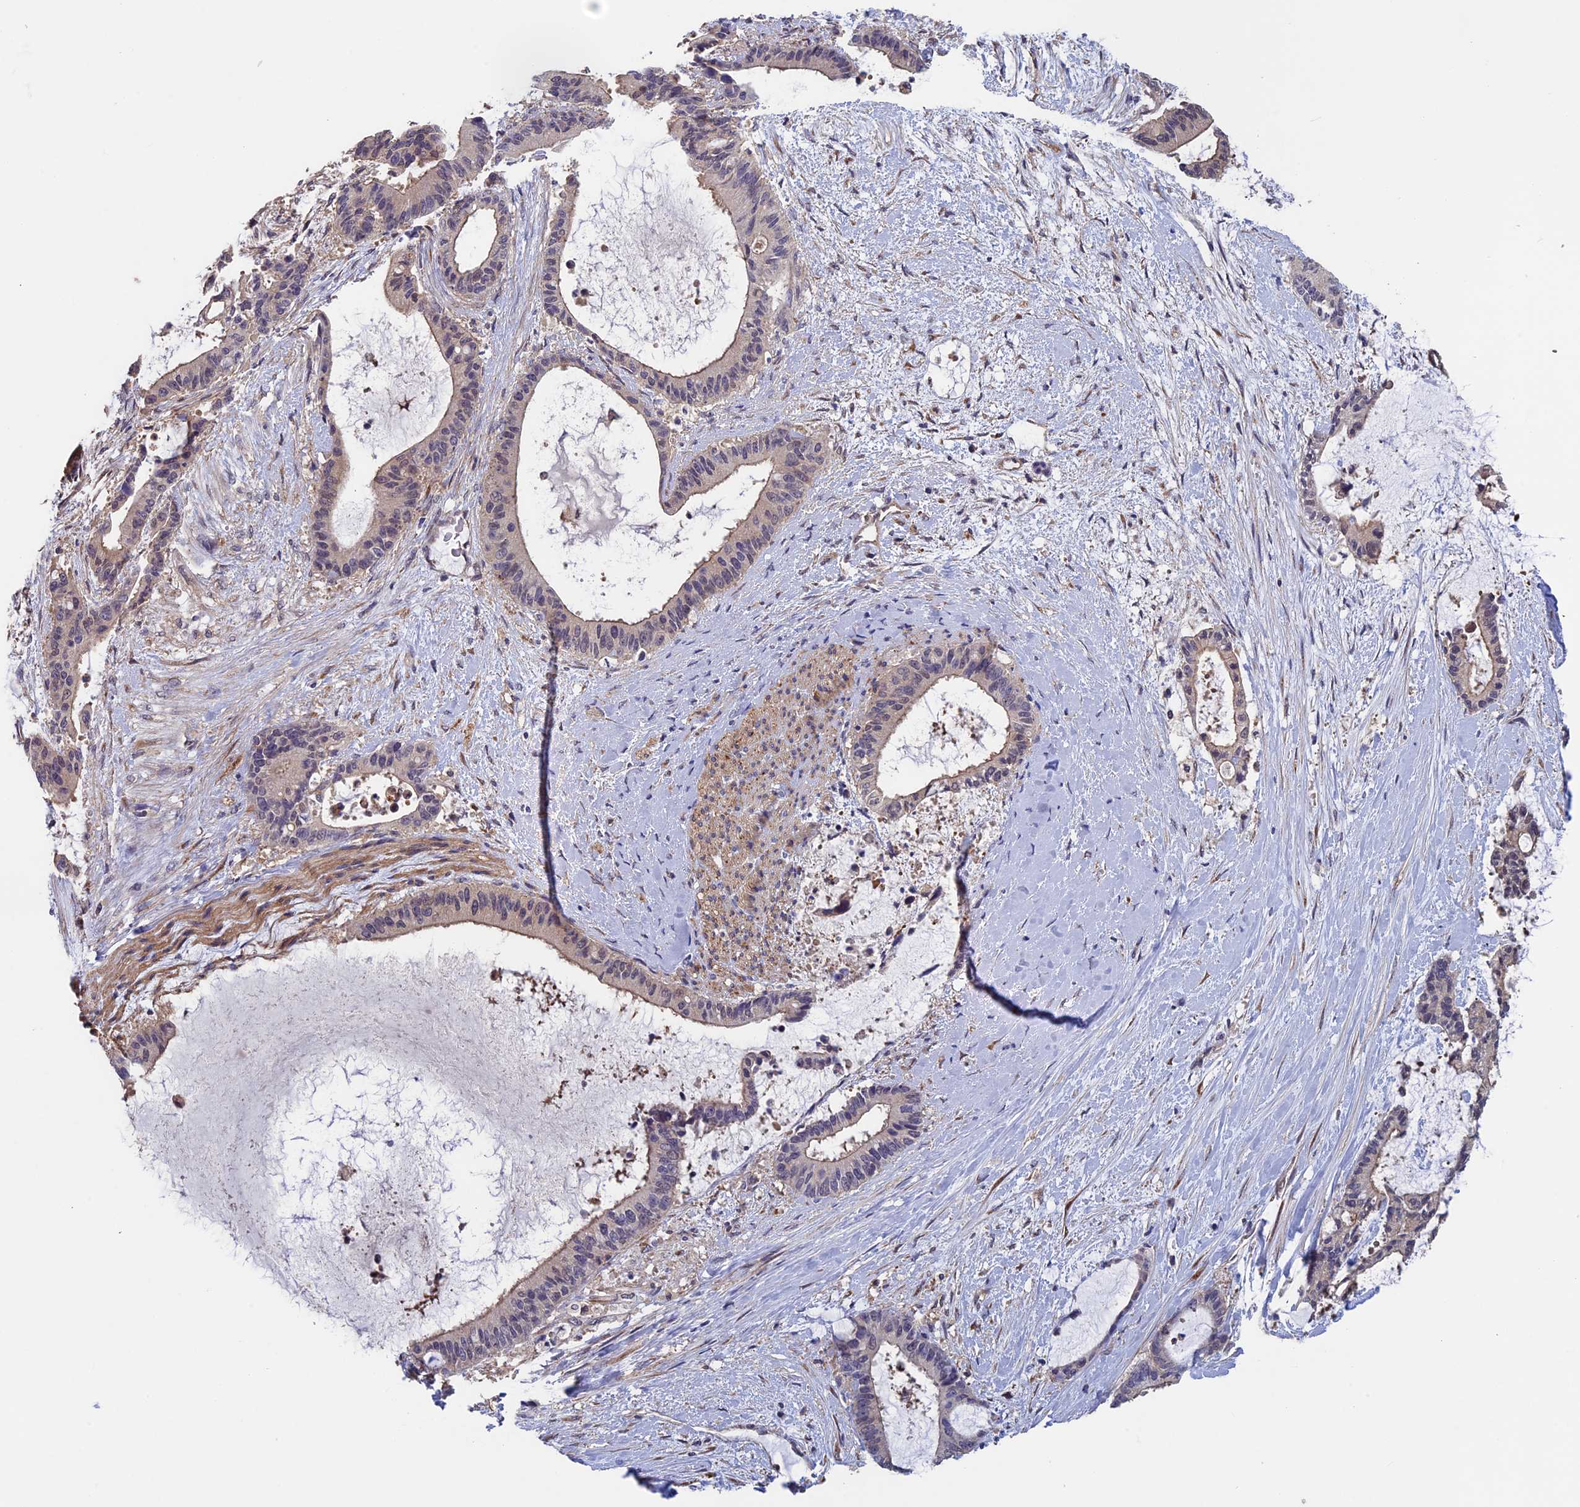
{"staining": {"intensity": "weak", "quantity": "<25%", "location": "cytoplasmic/membranous"}, "tissue": "liver cancer", "cell_type": "Tumor cells", "image_type": "cancer", "snomed": [{"axis": "morphology", "description": "Normal tissue, NOS"}, {"axis": "morphology", "description": "Cholangiocarcinoma"}, {"axis": "topography", "description": "Liver"}, {"axis": "topography", "description": "Peripheral nerve tissue"}], "caption": "Immunohistochemistry histopathology image of neoplastic tissue: liver cancer (cholangiocarcinoma) stained with DAB demonstrates no significant protein positivity in tumor cells.", "gene": "LCMT1", "patient": {"sex": "female", "age": 73}}